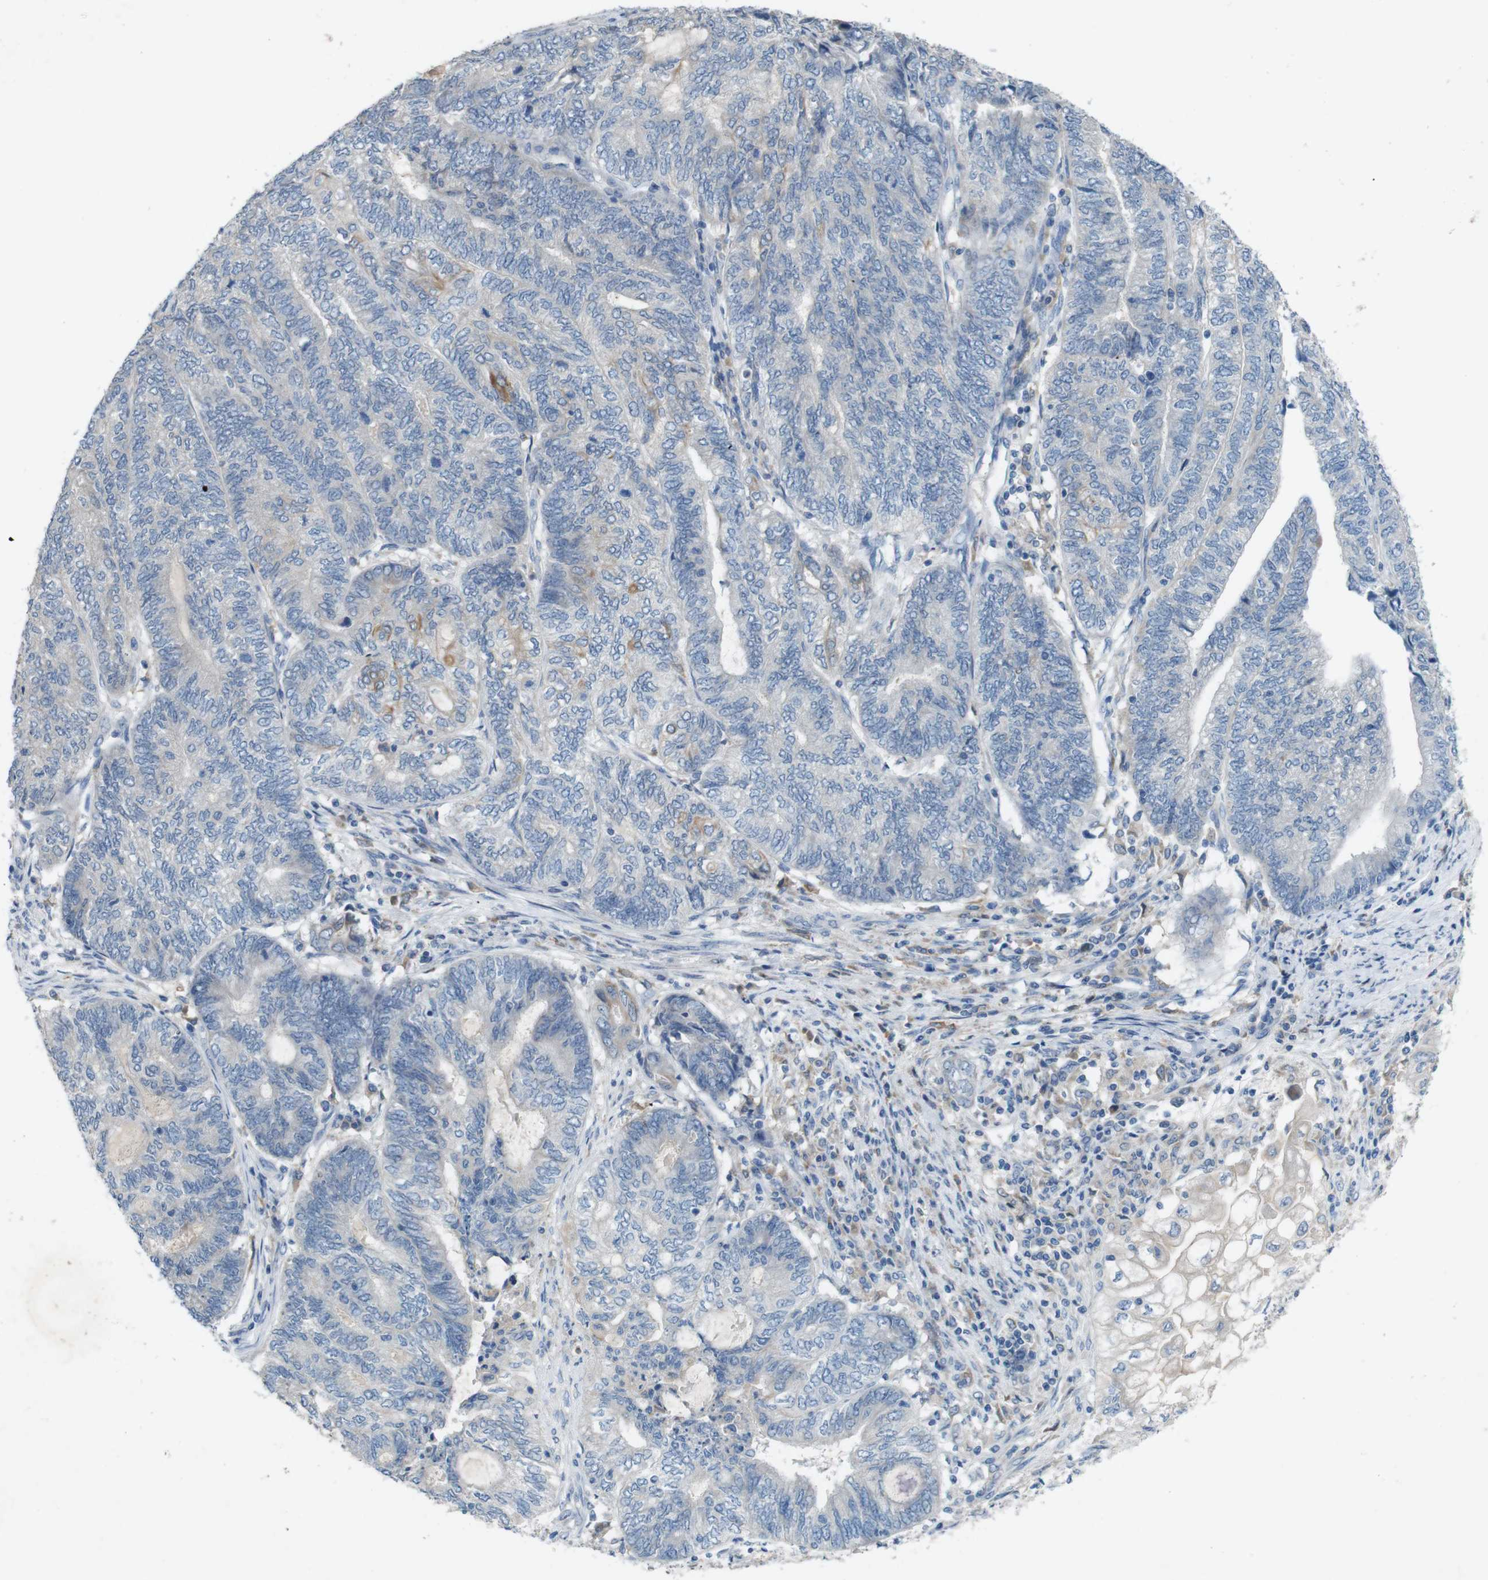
{"staining": {"intensity": "weak", "quantity": "<25%", "location": "cytoplasmic/membranous"}, "tissue": "endometrial cancer", "cell_type": "Tumor cells", "image_type": "cancer", "snomed": [{"axis": "morphology", "description": "Adenocarcinoma, NOS"}, {"axis": "topography", "description": "Uterus"}, {"axis": "topography", "description": "Endometrium"}], "caption": "DAB (3,3'-diaminobenzidine) immunohistochemical staining of human adenocarcinoma (endometrial) demonstrates no significant expression in tumor cells.", "gene": "MOGAT3", "patient": {"sex": "female", "age": 70}}